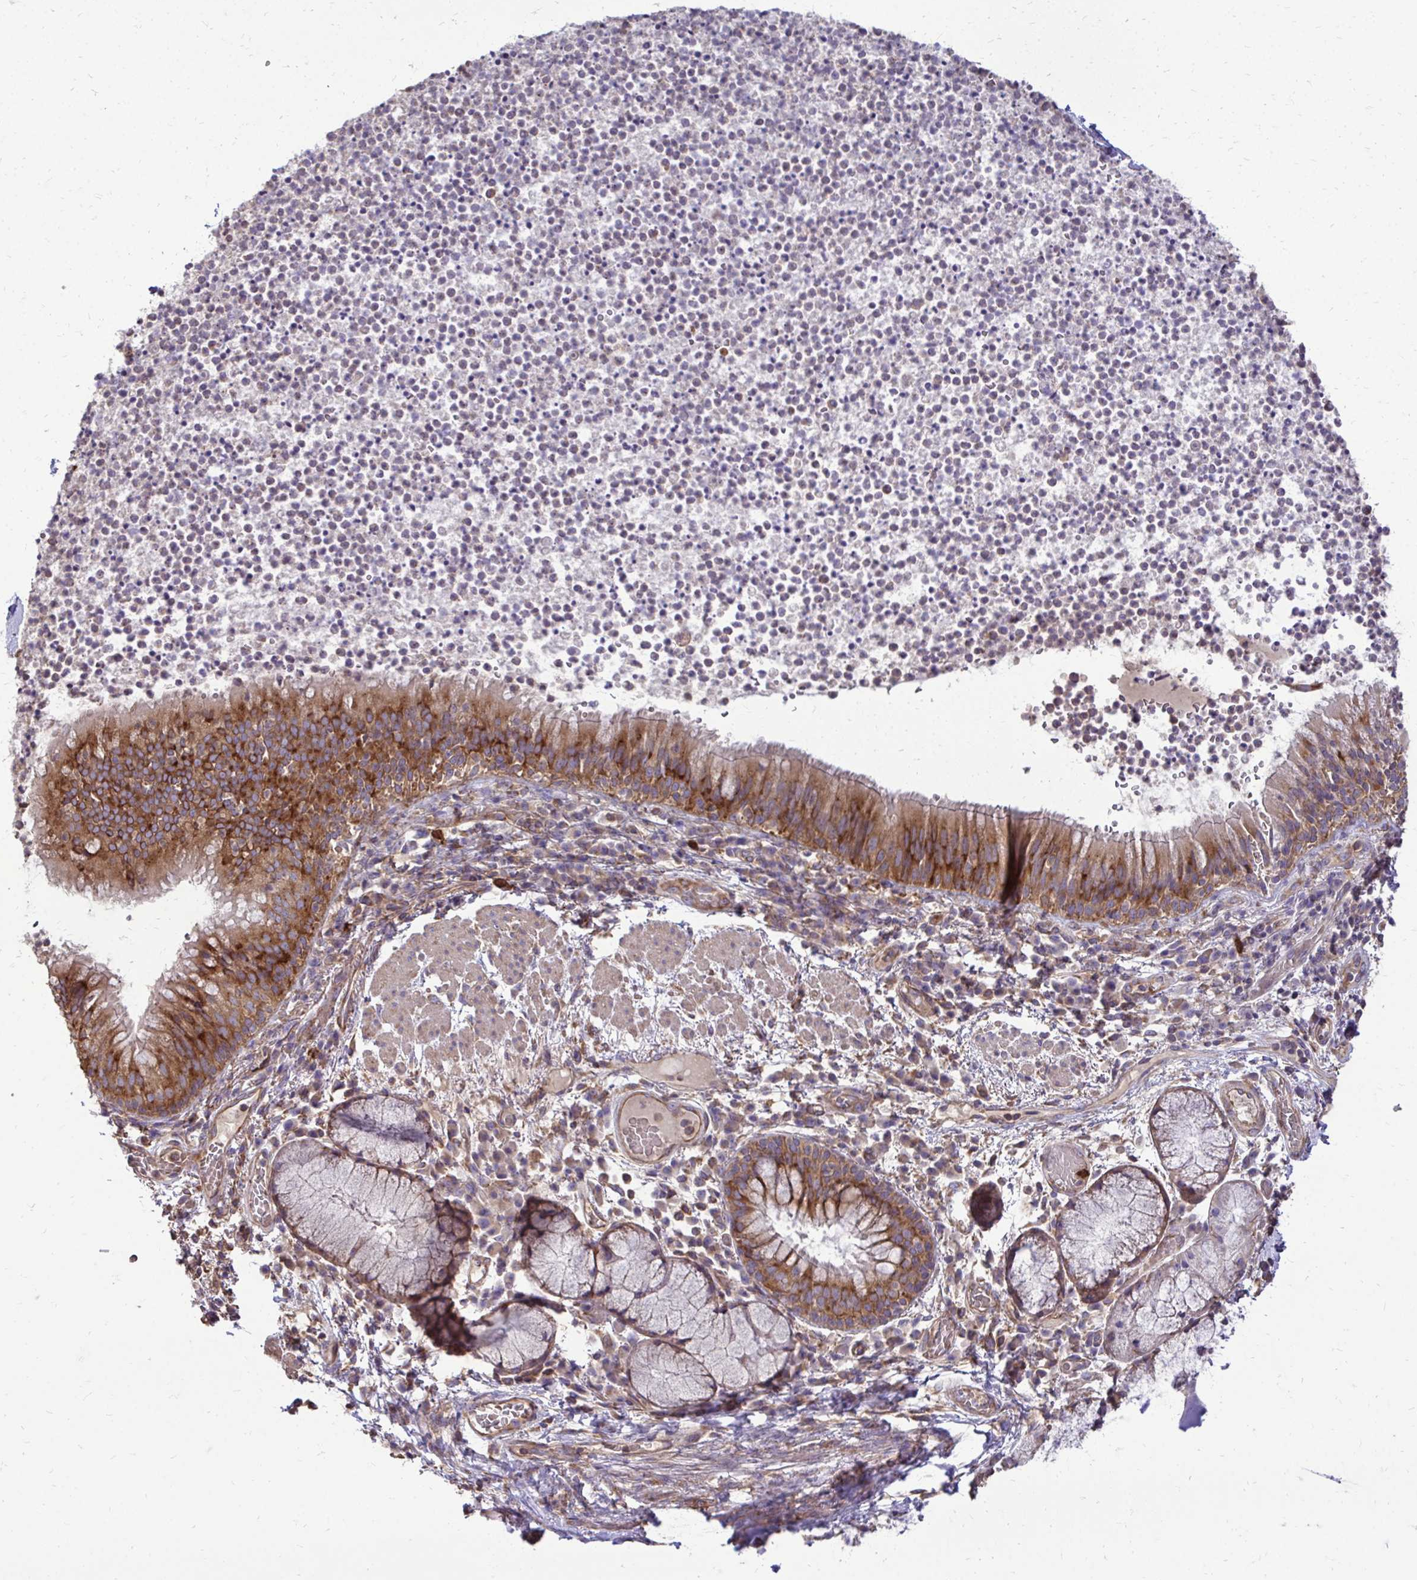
{"staining": {"intensity": "strong", "quantity": ">75%", "location": "cytoplasmic/membranous"}, "tissue": "bronchus", "cell_type": "Respiratory epithelial cells", "image_type": "normal", "snomed": [{"axis": "morphology", "description": "Normal tissue, NOS"}, {"axis": "topography", "description": "Lymph node"}, {"axis": "topography", "description": "Bronchus"}], "caption": "Bronchus stained with IHC exhibits strong cytoplasmic/membranous positivity in about >75% of respiratory epithelial cells.", "gene": "FMR1", "patient": {"sex": "male", "age": 56}}